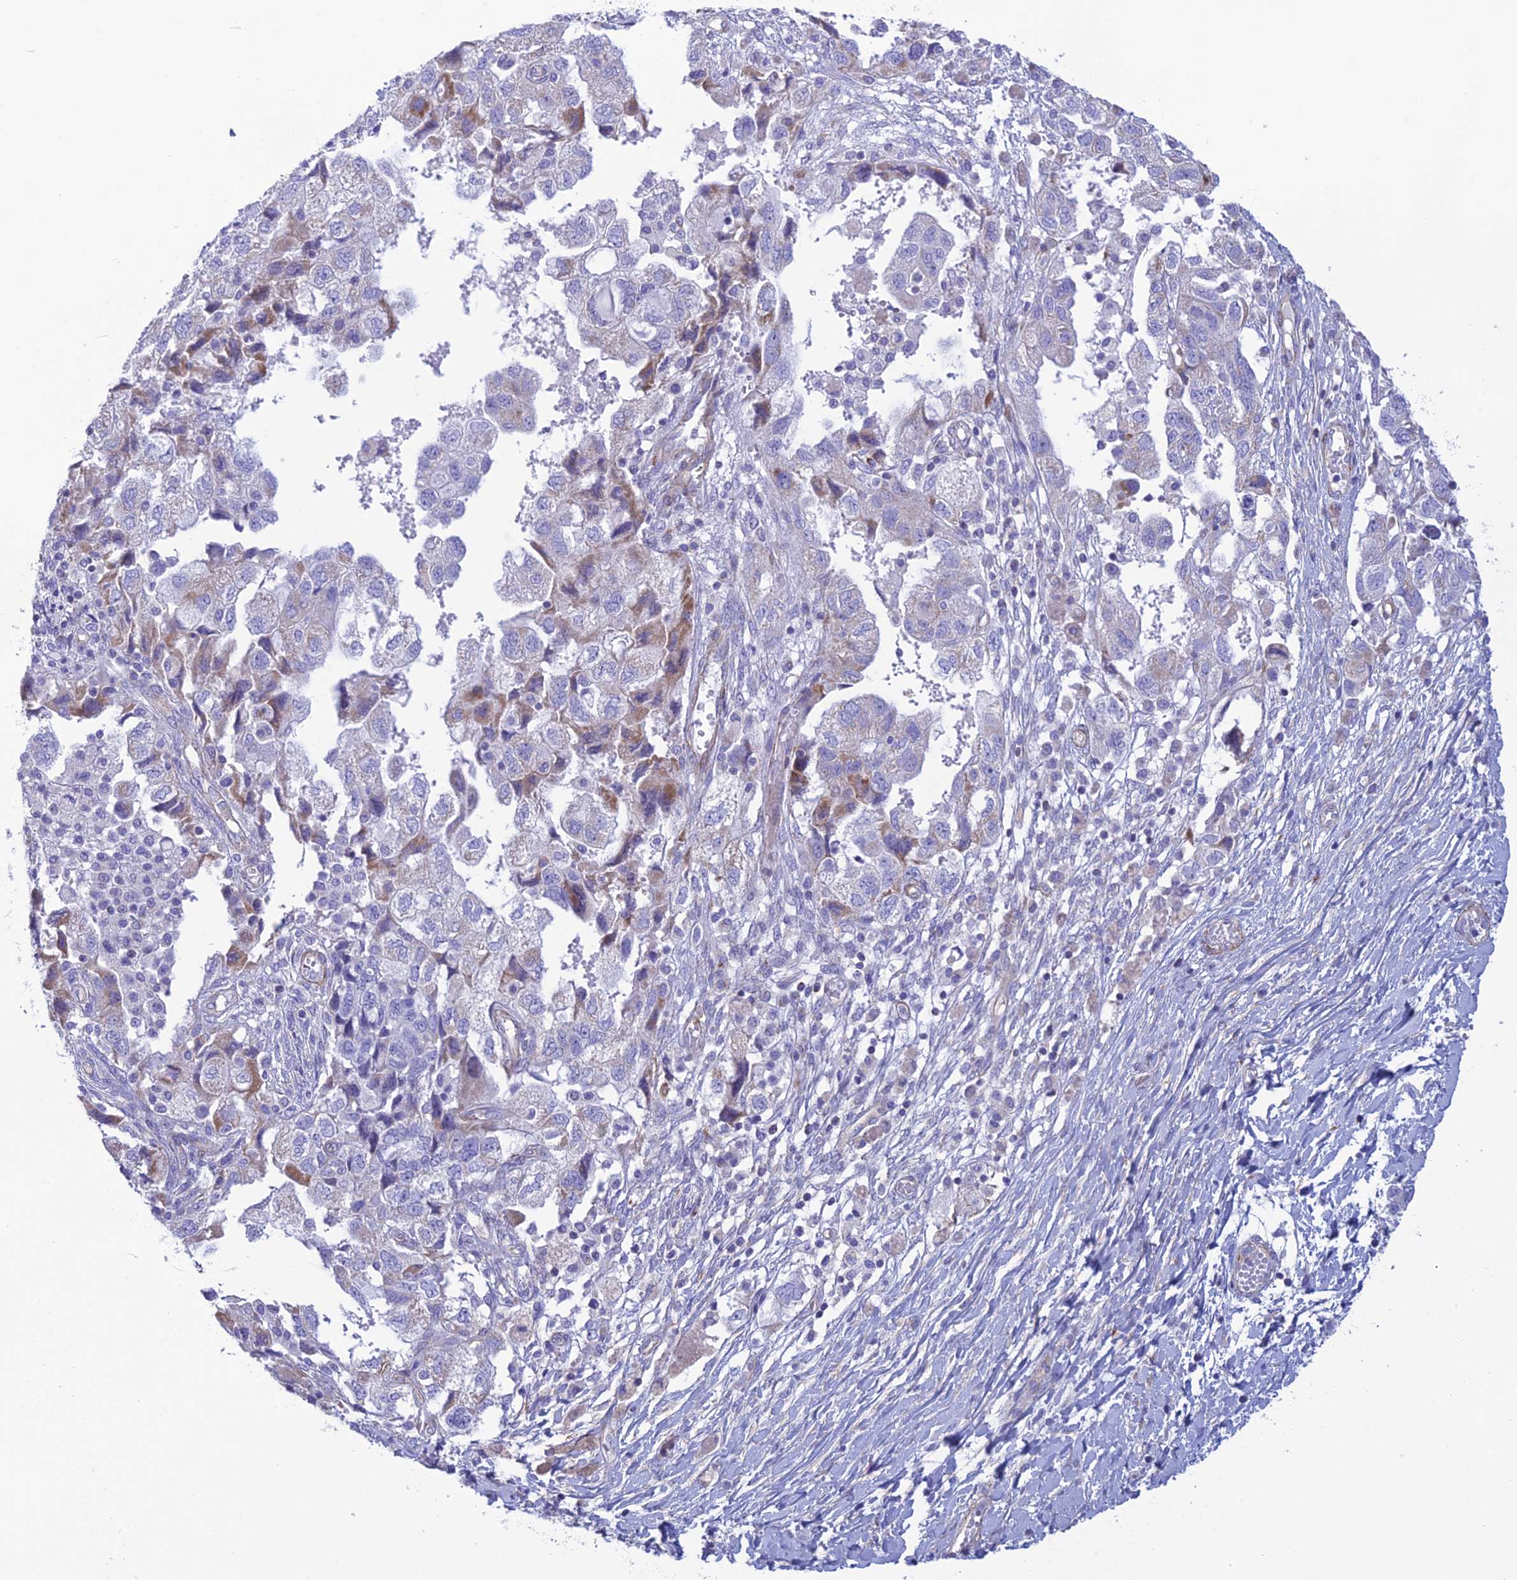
{"staining": {"intensity": "weak", "quantity": "<25%", "location": "cytoplasmic/membranous"}, "tissue": "ovarian cancer", "cell_type": "Tumor cells", "image_type": "cancer", "snomed": [{"axis": "morphology", "description": "Carcinoma, NOS"}, {"axis": "morphology", "description": "Cystadenocarcinoma, serous, NOS"}, {"axis": "topography", "description": "Ovary"}], "caption": "An image of human ovarian carcinoma is negative for staining in tumor cells.", "gene": "POMGNT1", "patient": {"sex": "female", "age": 69}}